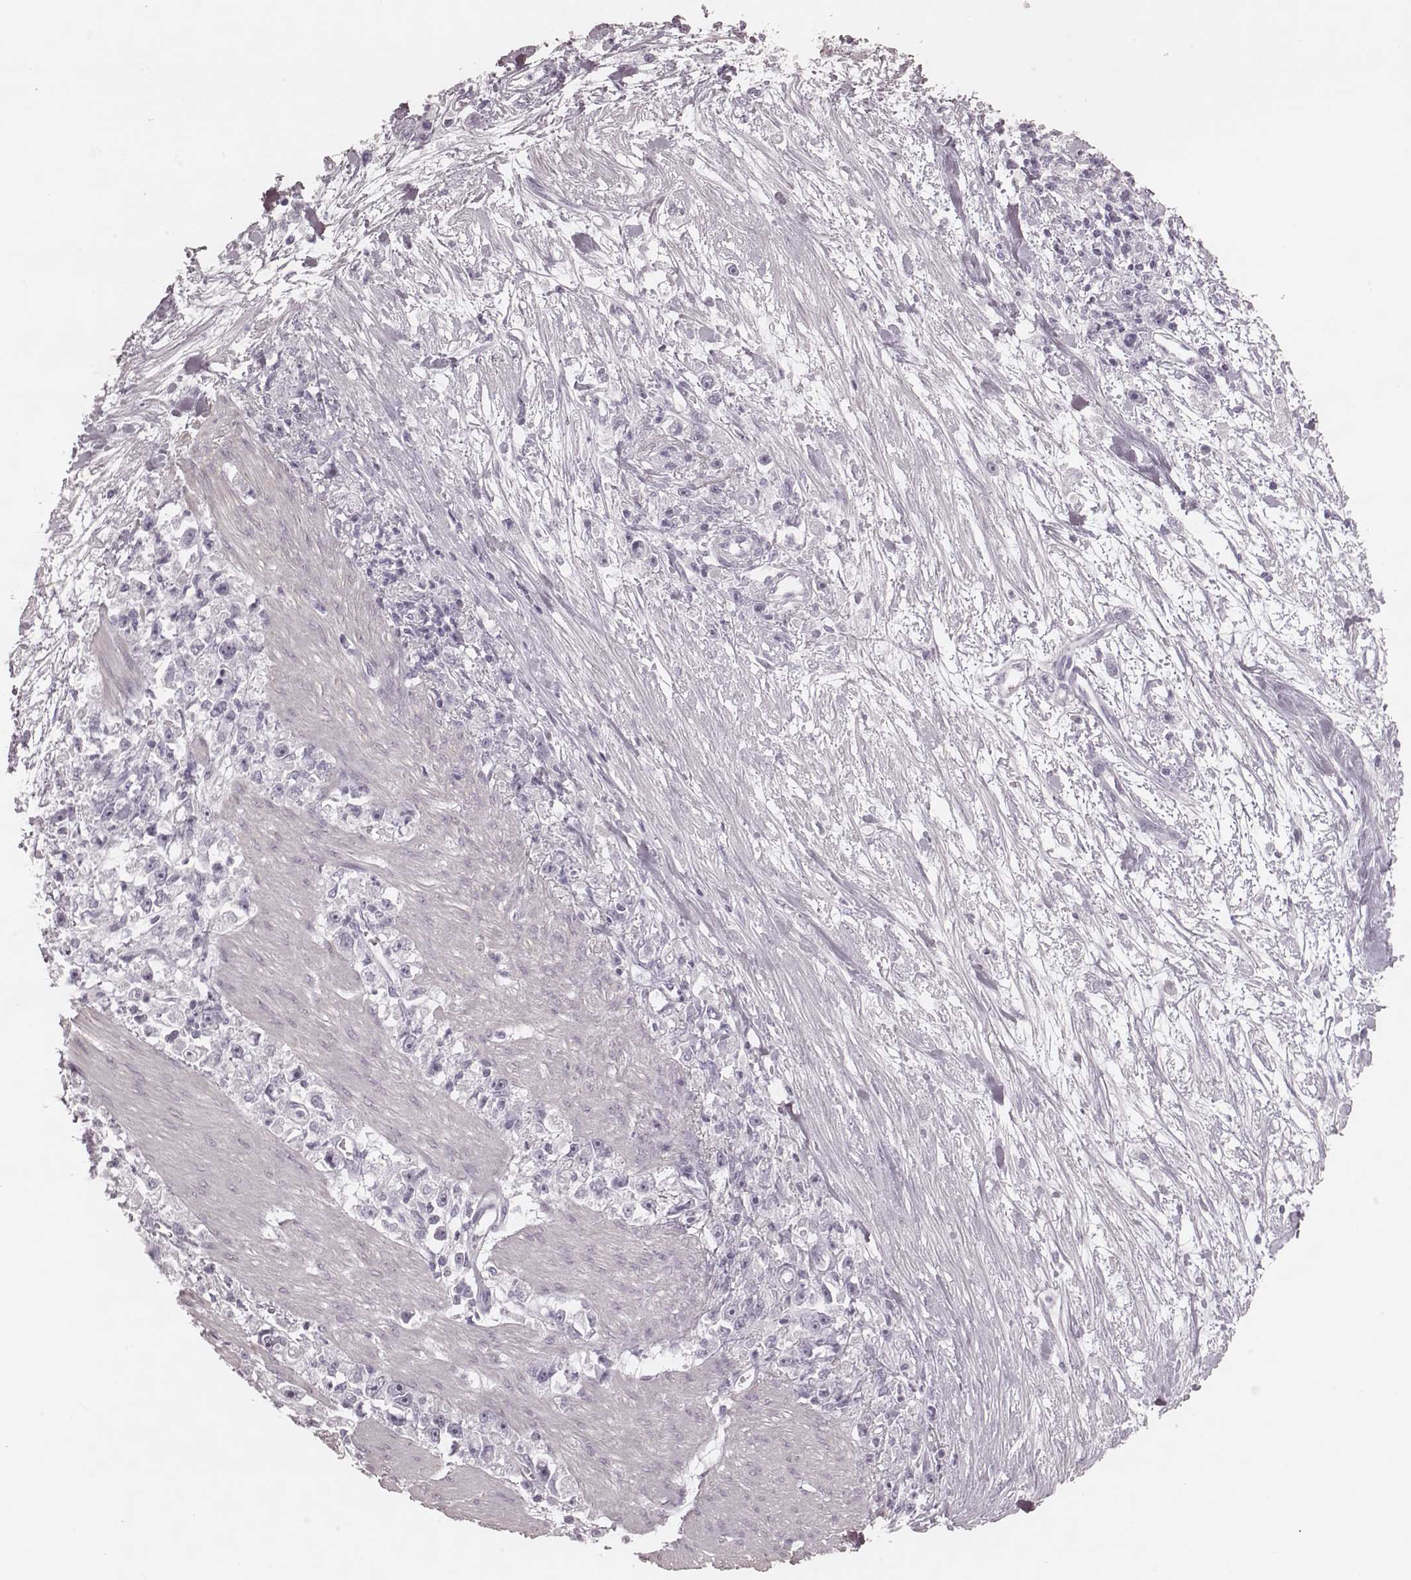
{"staining": {"intensity": "negative", "quantity": "none", "location": "none"}, "tissue": "stomach cancer", "cell_type": "Tumor cells", "image_type": "cancer", "snomed": [{"axis": "morphology", "description": "Adenocarcinoma, NOS"}, {"axis": "topography", "description": "Stomach"}], "caption": "DAB immunohistochemical staining of stomach cancer exhibits no significant staining in tumor cells.", "gene": "KRT74", "patient": {"sex": "female", "age": 59}}